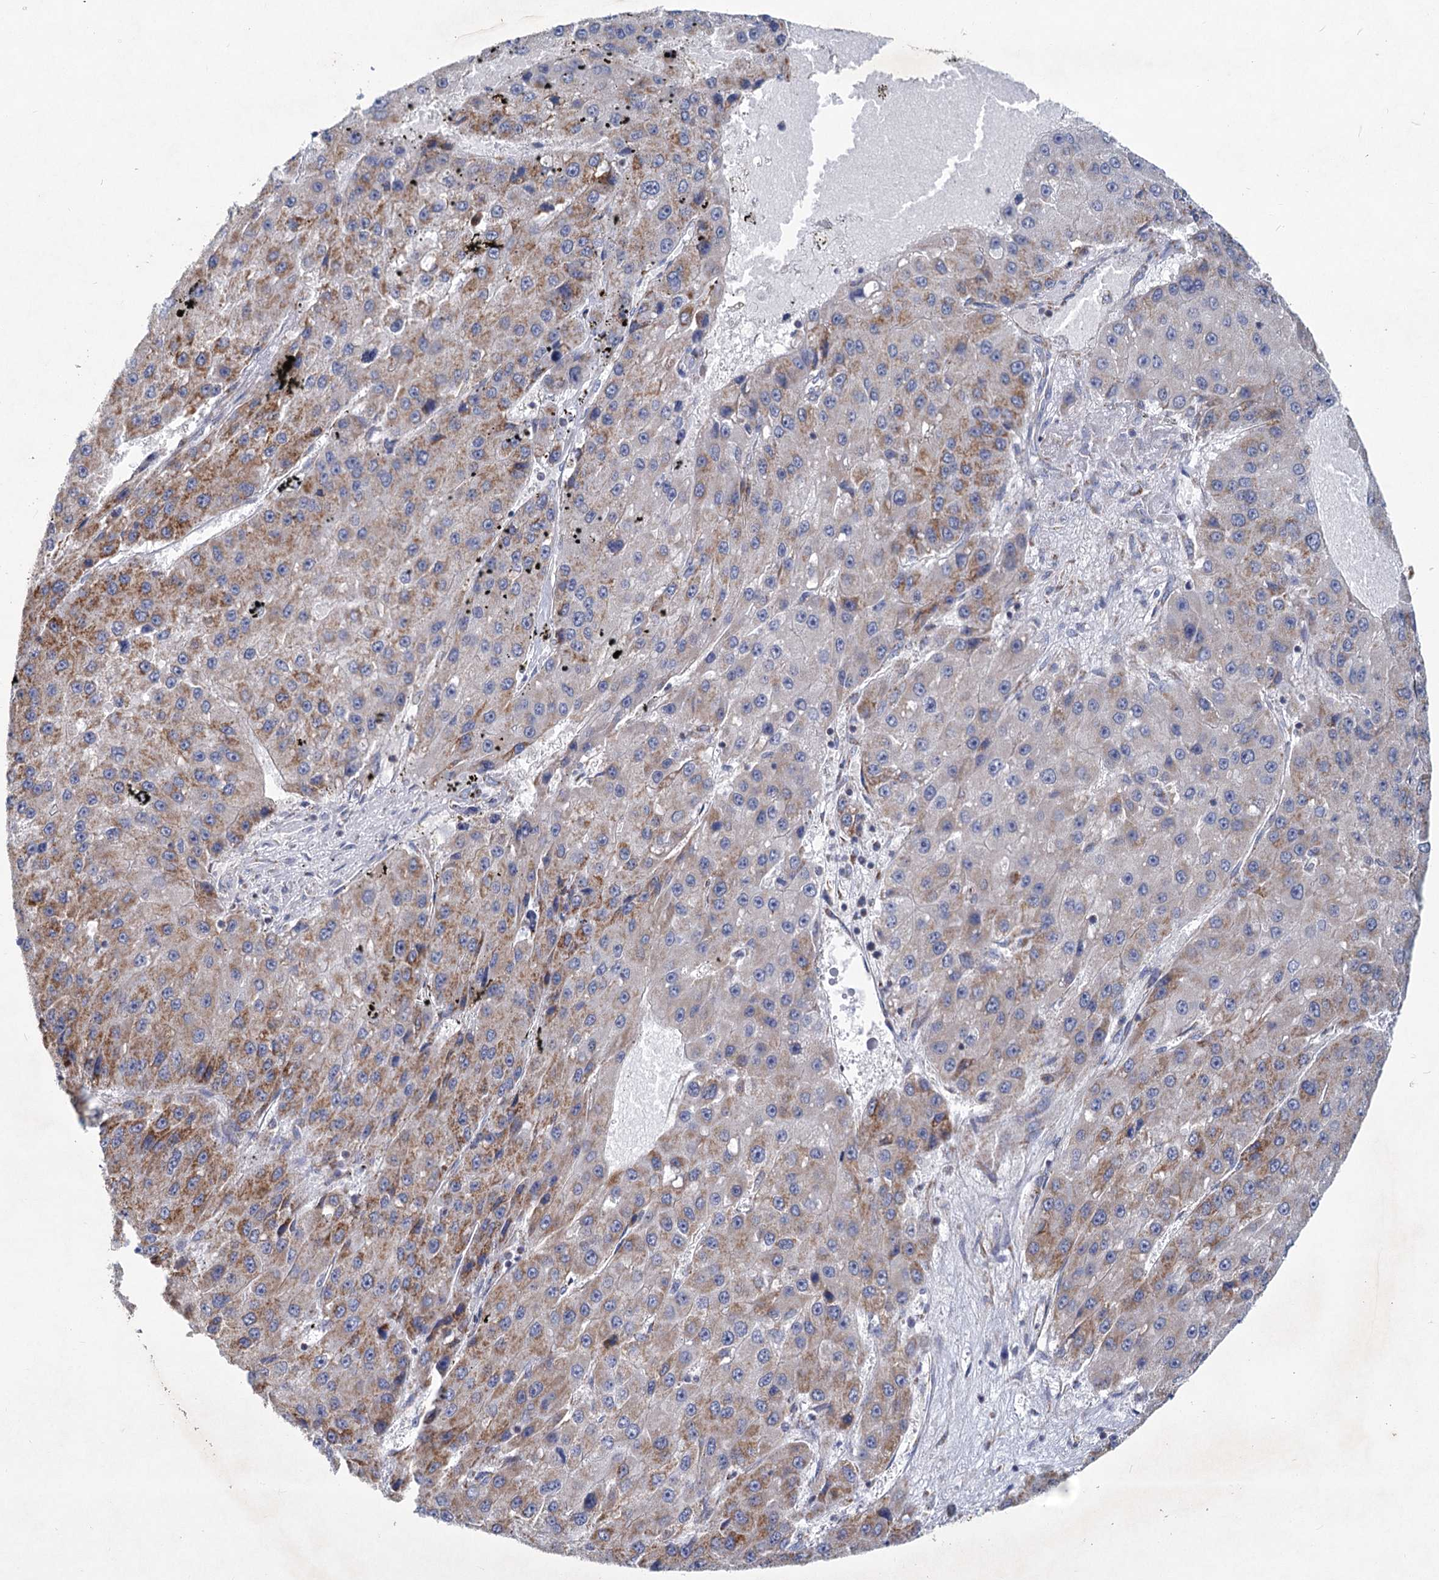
{"staining": {"intensity": "moderate", "quantity": "25%-75%", "location": "cytoplasmic/membranous"}, "tissue": "liver cancer", "cell_type": "Tumor cells", "image_type": "cancer", "snomed": [{"axis": "morphology", "description": "Carcinoma, Hepatocellular, NOS"}, {"axis": "topography", "description": "Liver"}], "caption": "Liver cancer was stained to show a protein in brown. There is medium levels of moderate cytoplasmic/membranous staining in approximately 25%-75% of tumor cells.", "gene": "NDUFC2", "patient": {"sex": "female", "age": 73}}